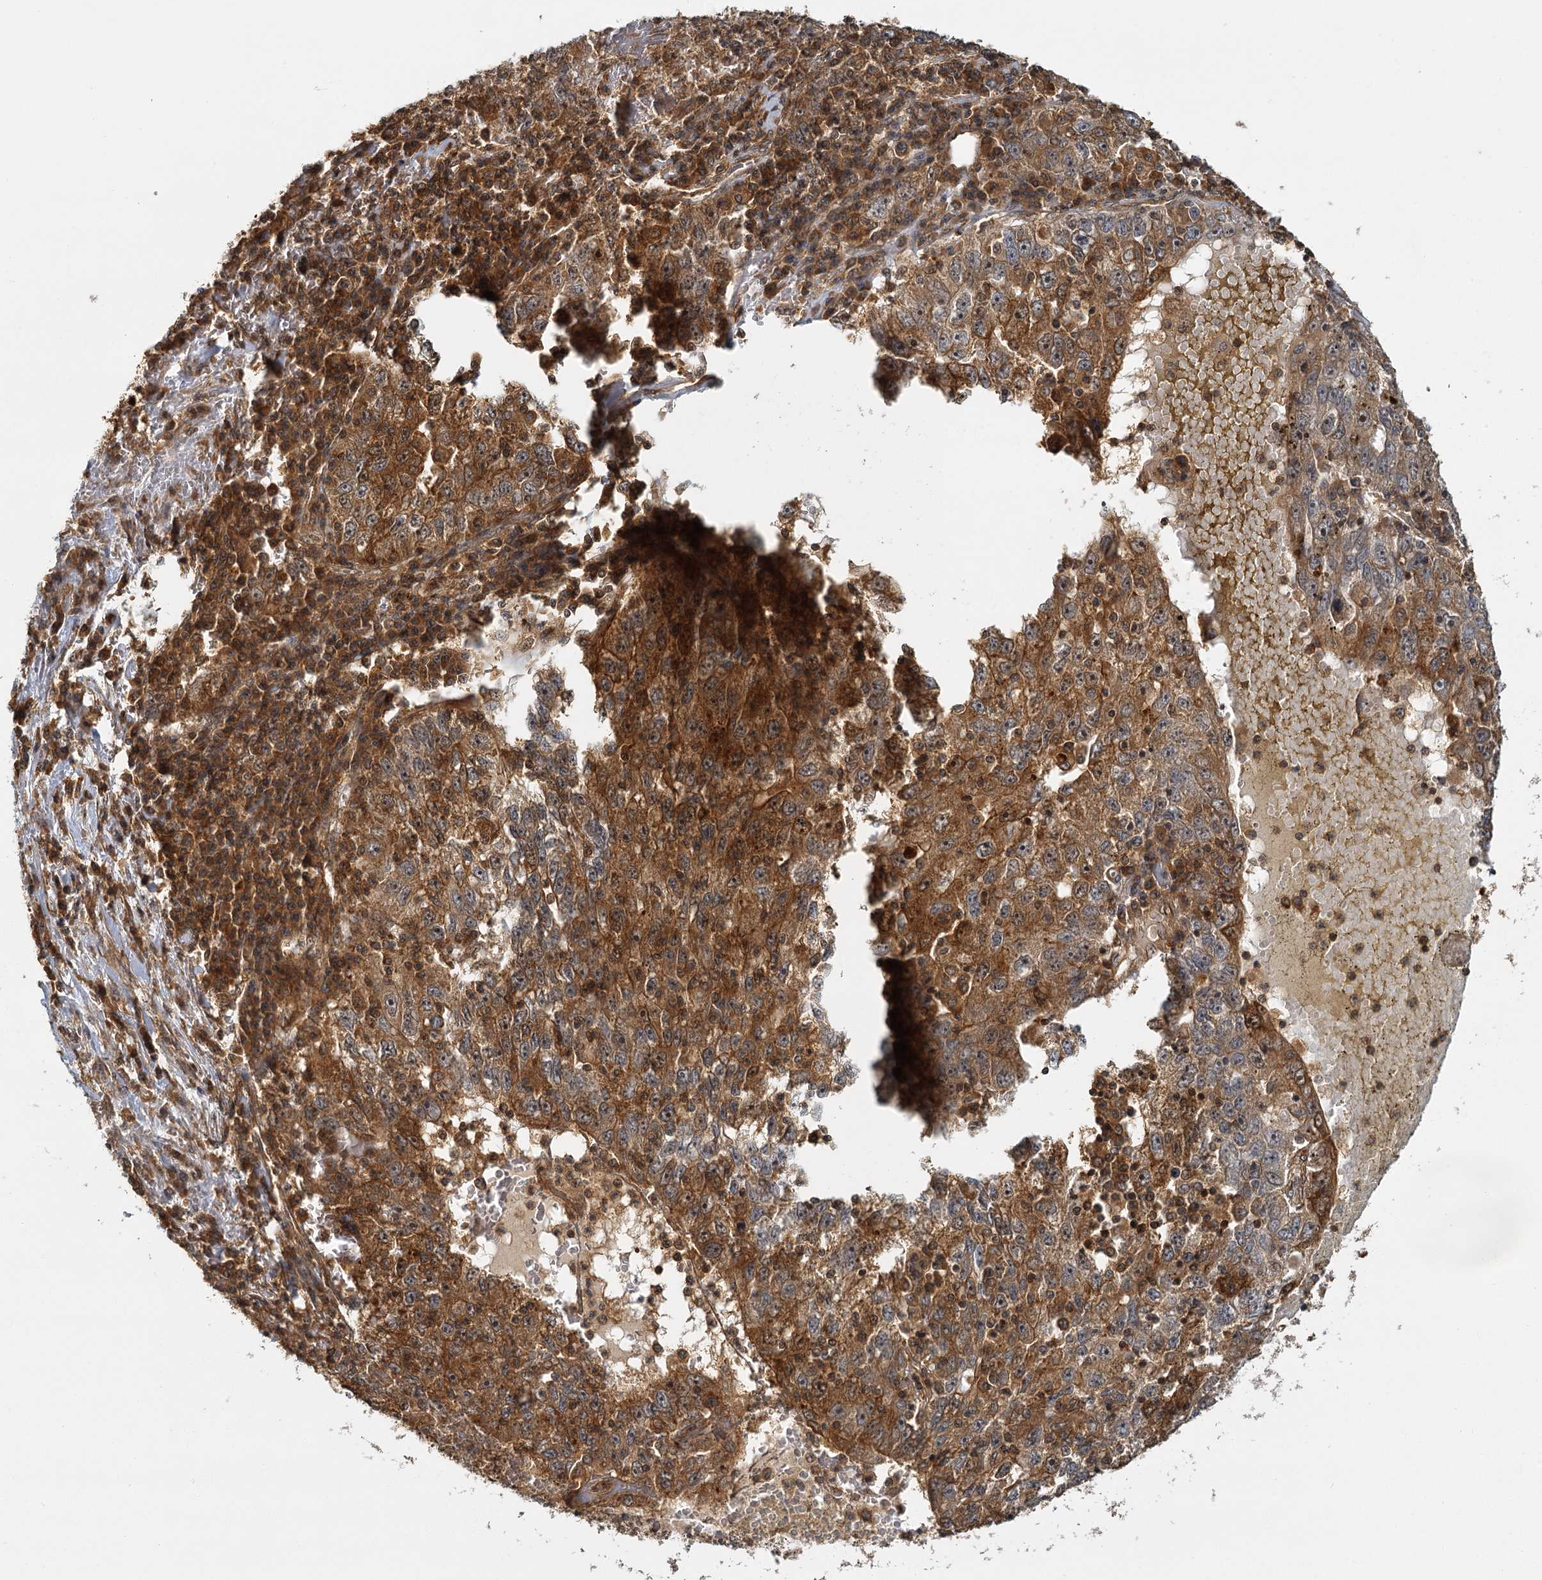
{"staining": {"intensity": "moderate", "quantity": ">75%", "location": "cytoplasmic/membranous"}, "tissue": "liver cancer", "cell_type": "Tumor cells", "image_type": "cancer", "snomed": [{"axis": "morphology", "description": "Carcinoma, Hepatocellular, NOS"}, {"axis": "topography", "description": "Liver"}], "caption": "A photomicrograph showing moderate cytoplasmic/membranous staining in about >75% of tumor cells in liver cancer, as visualized by brown immunohistochemical staining.", "gene": "ZNF549", "patient": {"sex": "male", "age": 49}}